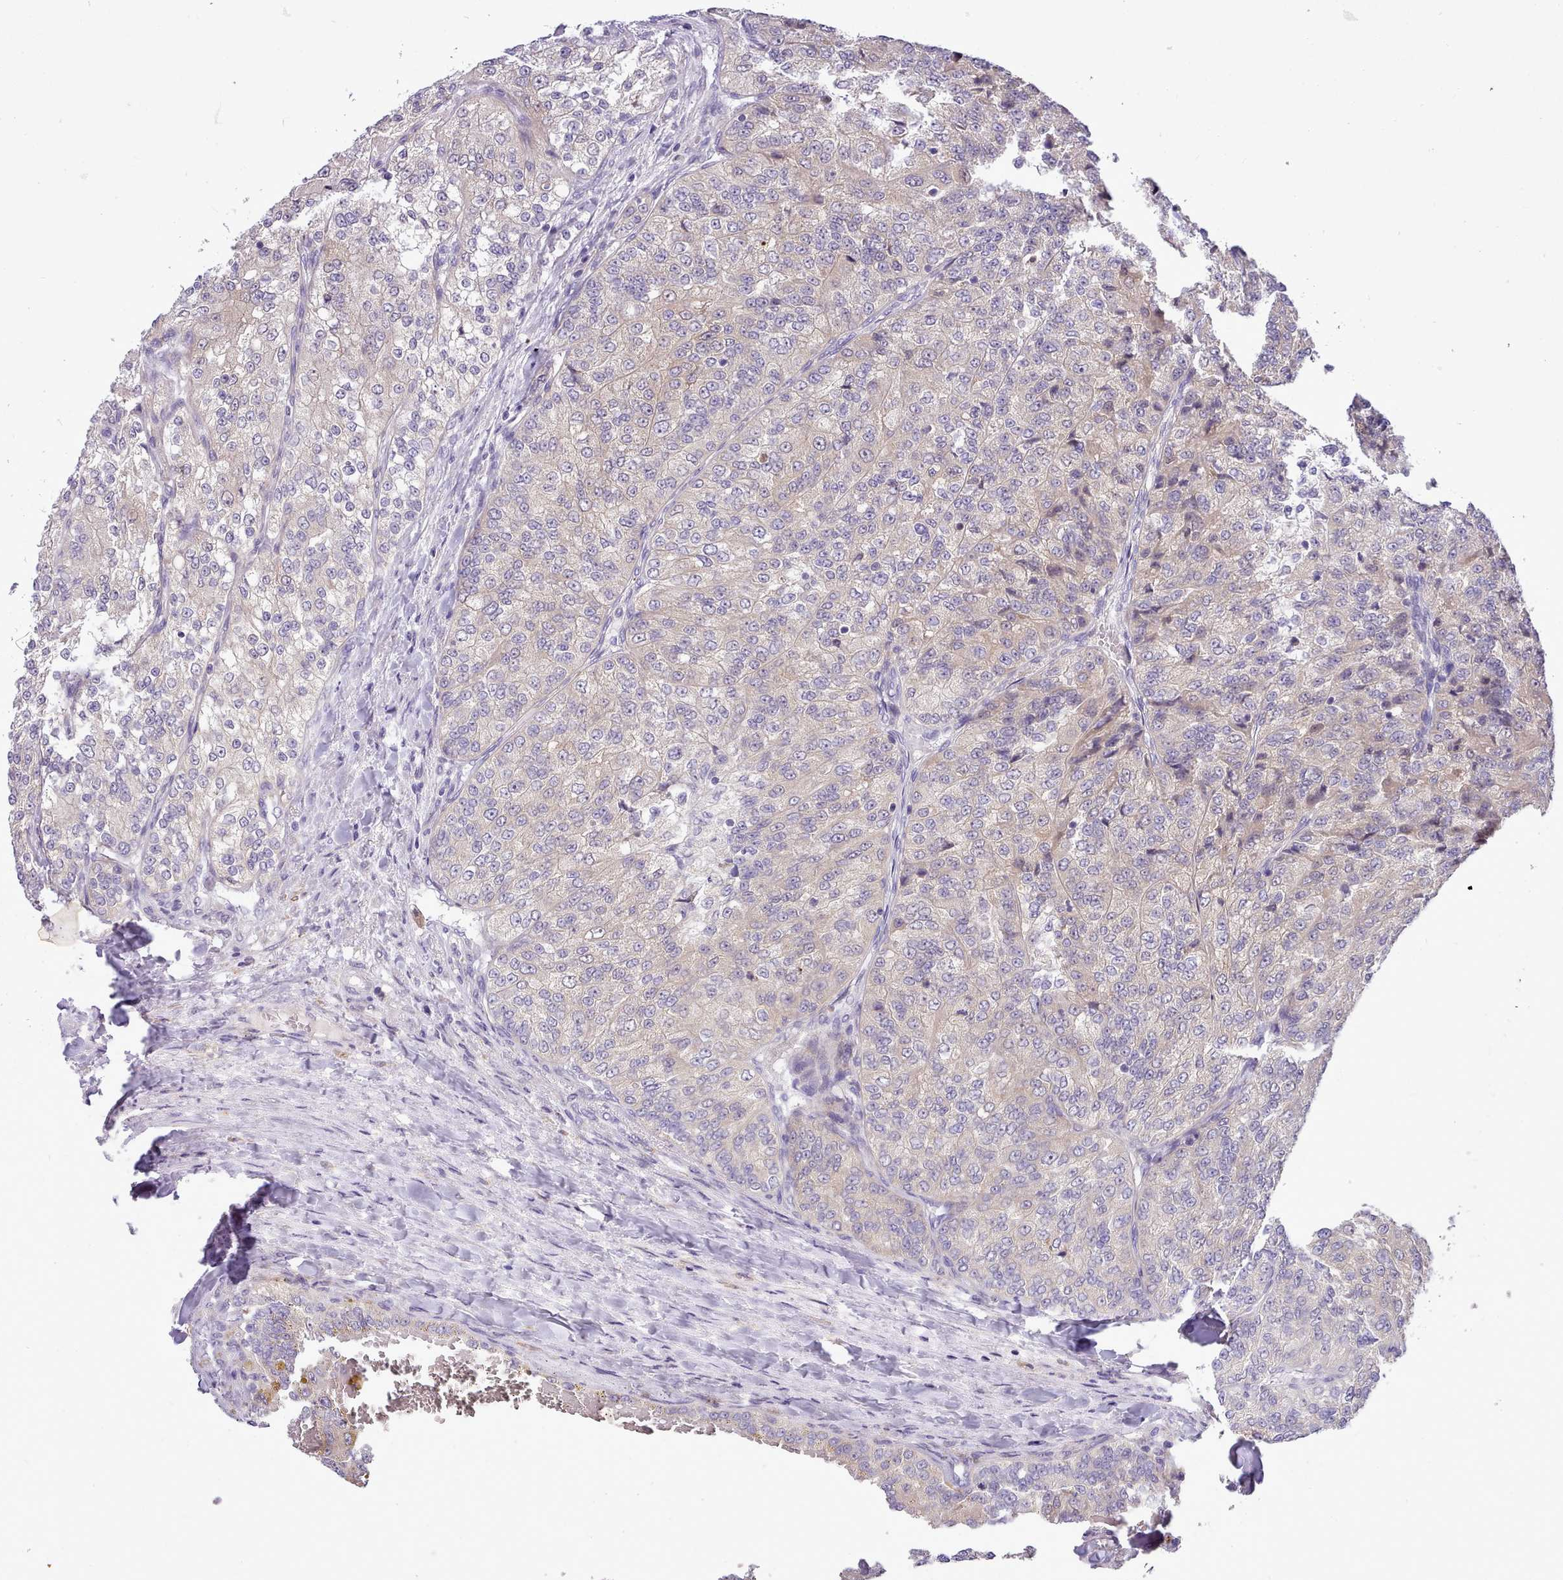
{"staining": {"intensity": "negative", "quantity": "none", "location": "none"}, "tissue": "renal cancer", "cell_type": "Tumor cells", "image_type": "cancer", "snomed": [{"axis": "morphology", "description": "Adenocarcinoma, NOS"}, {"axis": "topography", "description": "Kidney"}], "caption": "Image shows no significant protein positivity in tumor cells of renal cancer.", "gene": "FAM83E", "patient": {"sex": "female", "age": 63}}